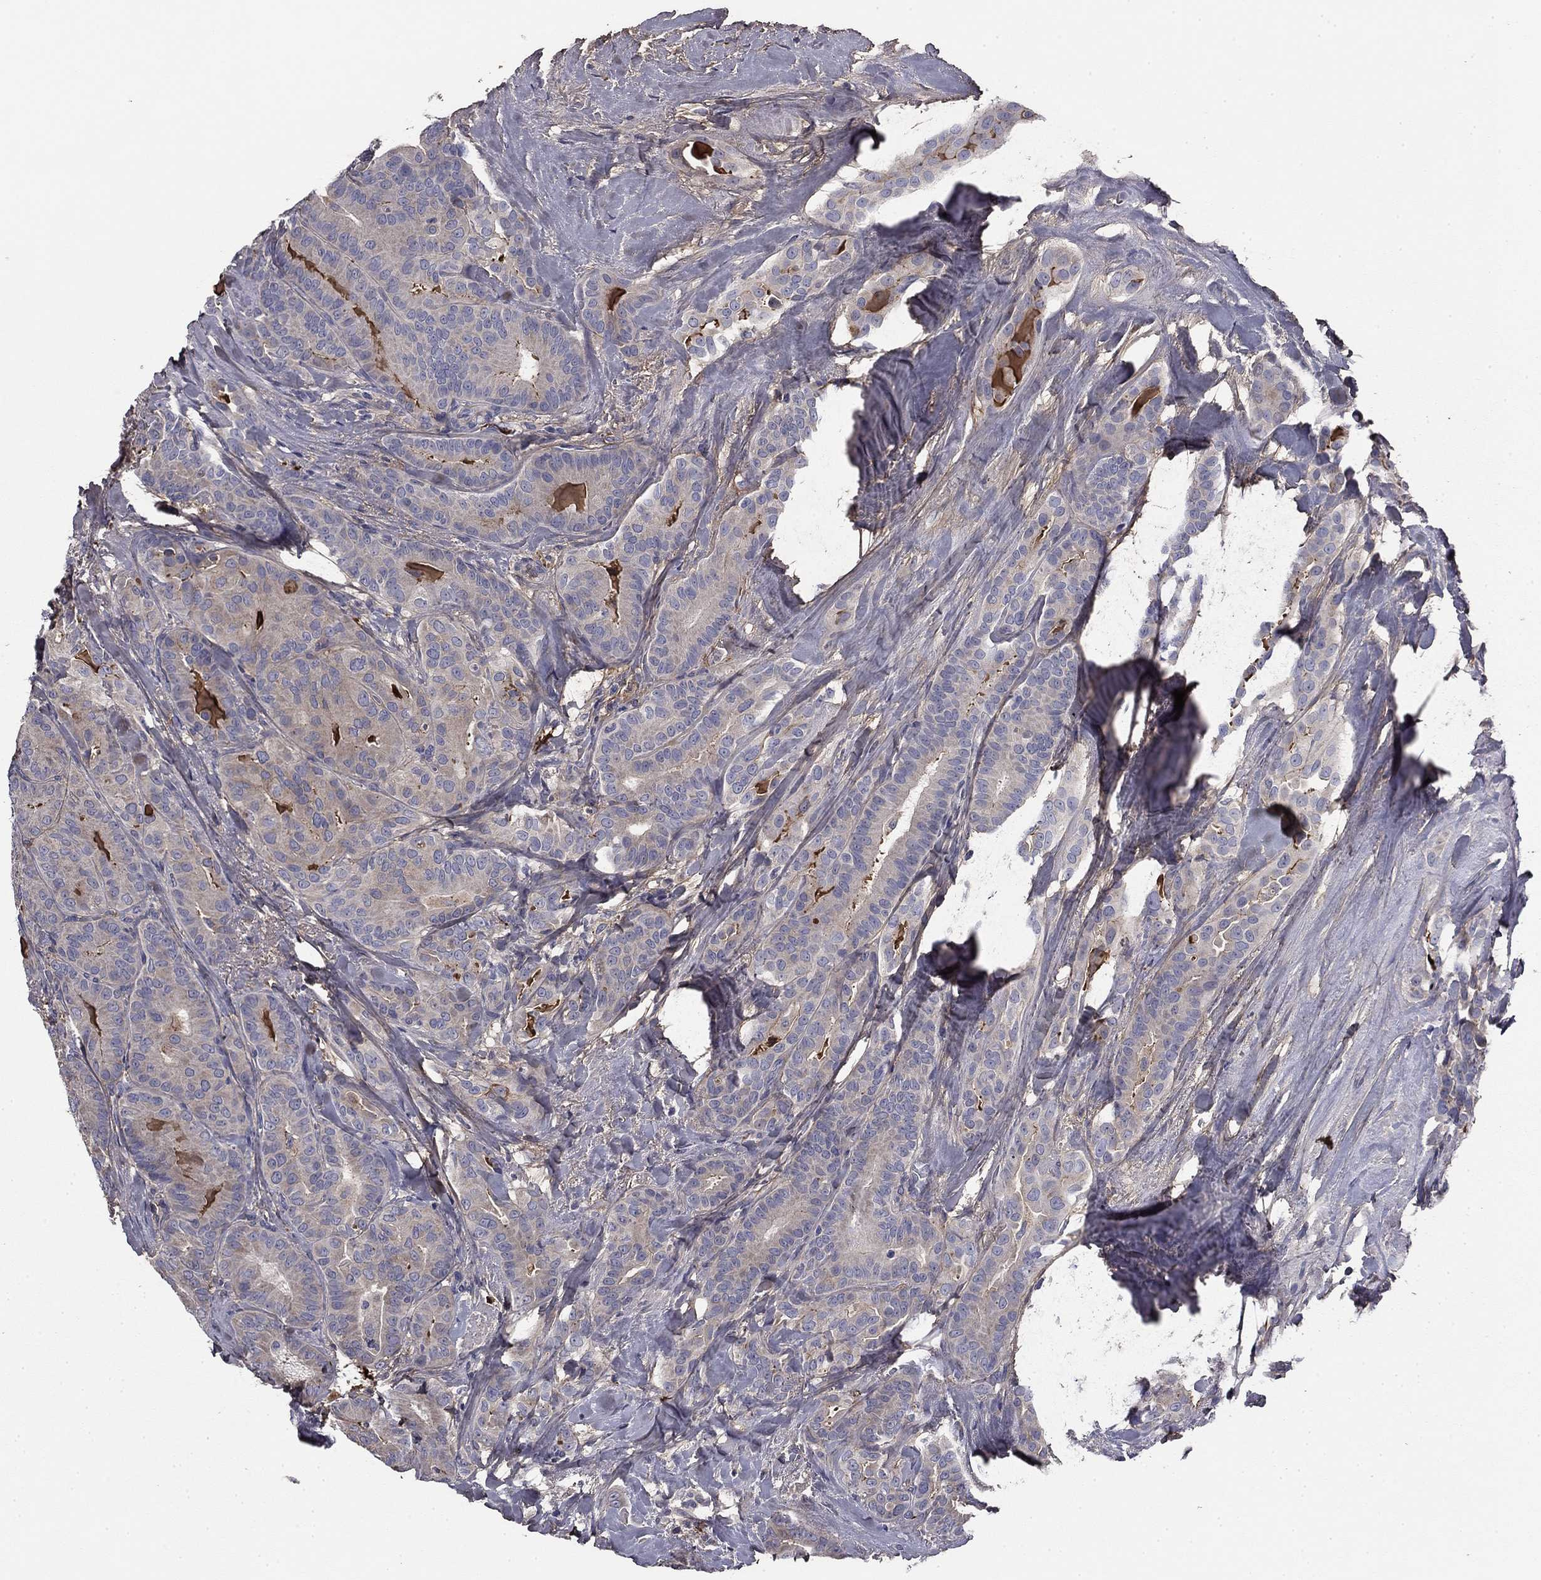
{"staining": {"intensity": "negative", "quantity": "none", "location": "none"}, "tissue": "thyroid cancer", "cell_type": "Tumor cells", "image_type": "cancer", "snomed": [{"axis": "morphology", "description": "Papillary adenocarcinoma, NOS"}, {"axis": "topography", "description": "Thyroid gland"}], "caption": "Micrograph shows no protein staining in tumor cells of papillary adenocarcinoma (thyroid) tissue.", "gene": "COL2A1", "patient": {"sex": "male", "age": 61}}